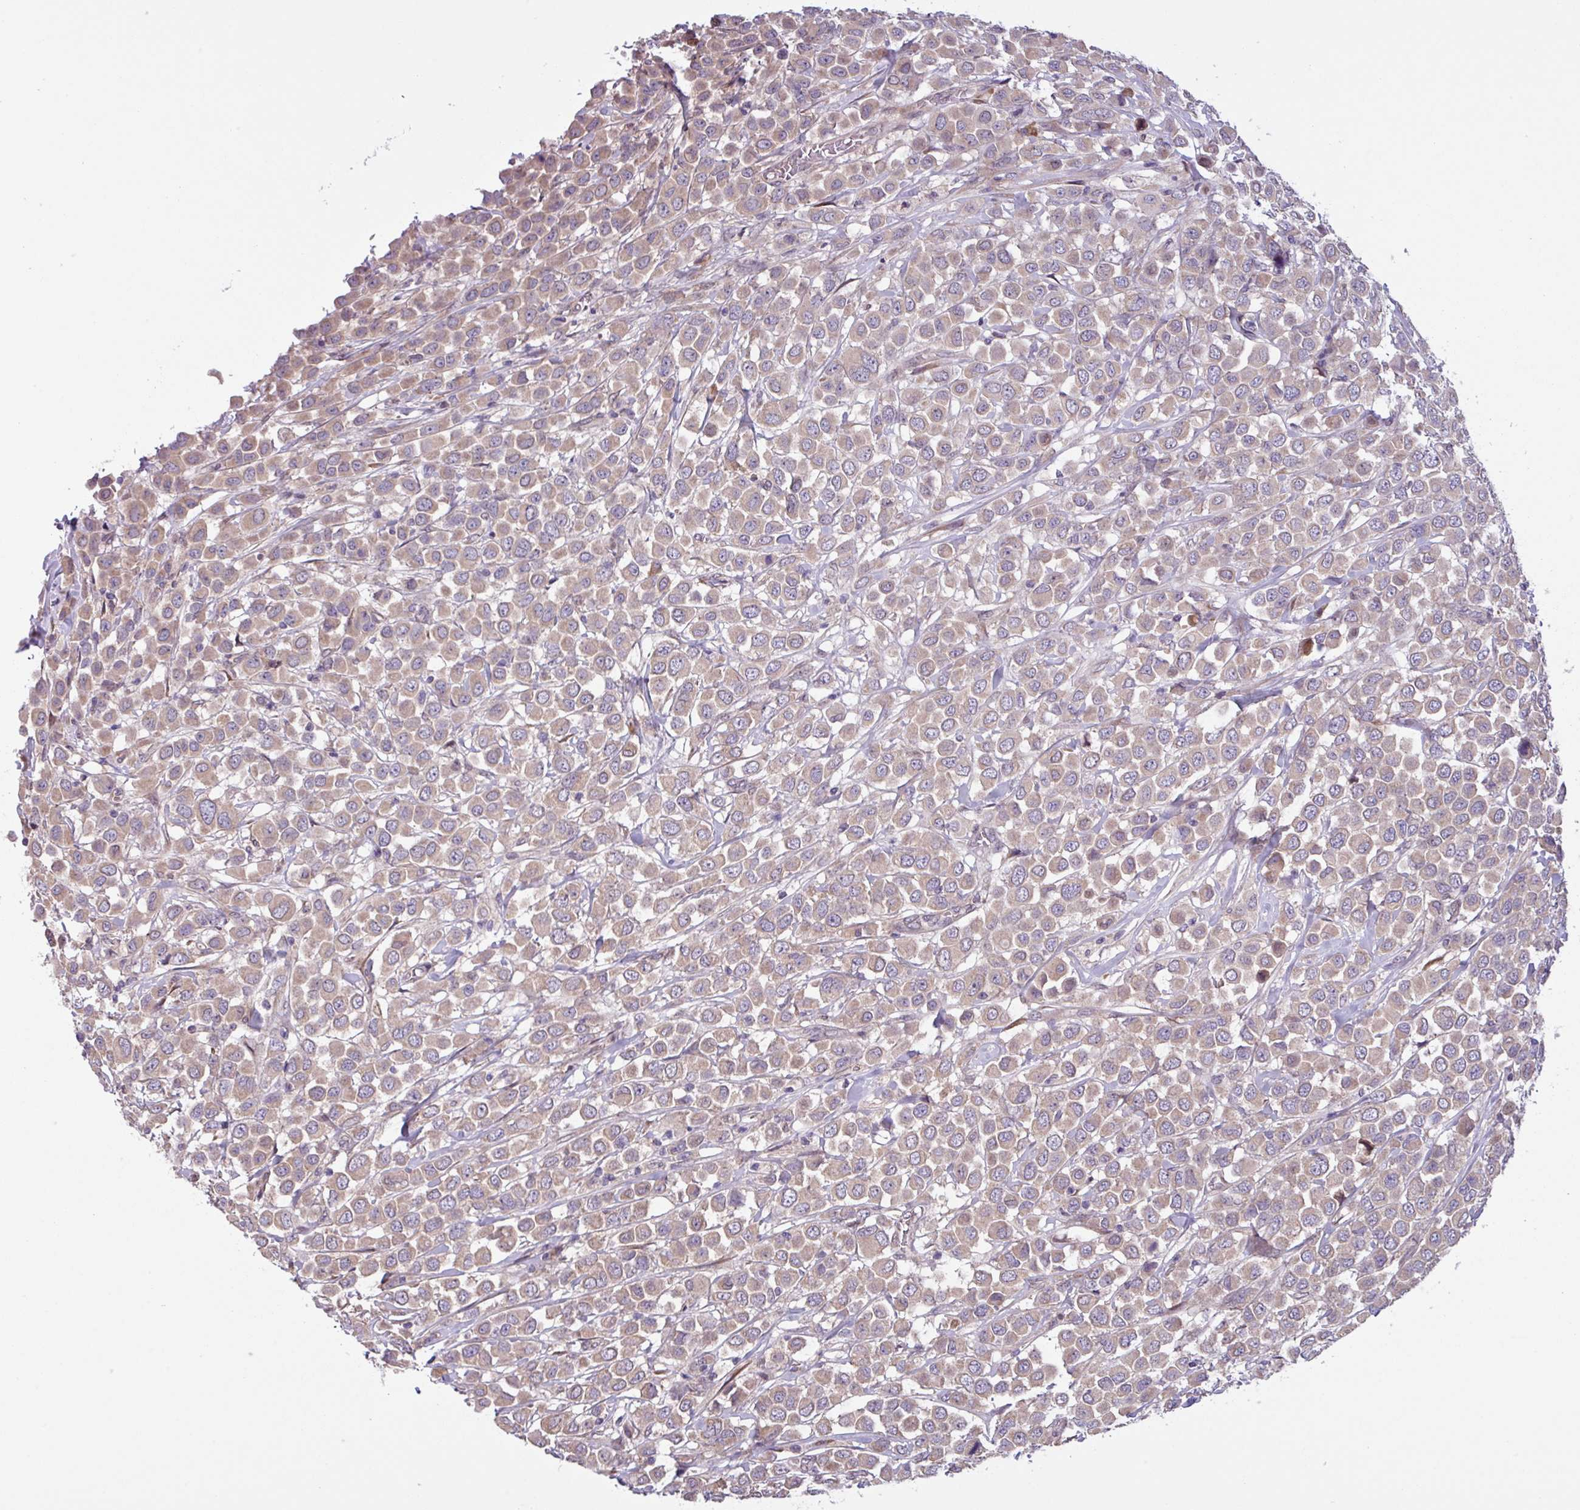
{"staining": {"intensity": "weak", "quantity": ">75%", "location": "cytoplasmic/membranous"}, "tissue": "breast cancer", "cell_type": "Tumor cells", "image_type": "cancer", "snomed": [{"axis": "morphology", "description": "Duct carcinoma"}, {"axis": "topography", "description": "Breast"}], "caption": "Human breast cancer (intraductal carcinoma) stained for a protein (brown) reveals weak cytoplasmic/membranous positive expression in approximately >75% of tumor cells.", "gene": "C20orf27", "patient": {"sex": "female", "age": 61}}